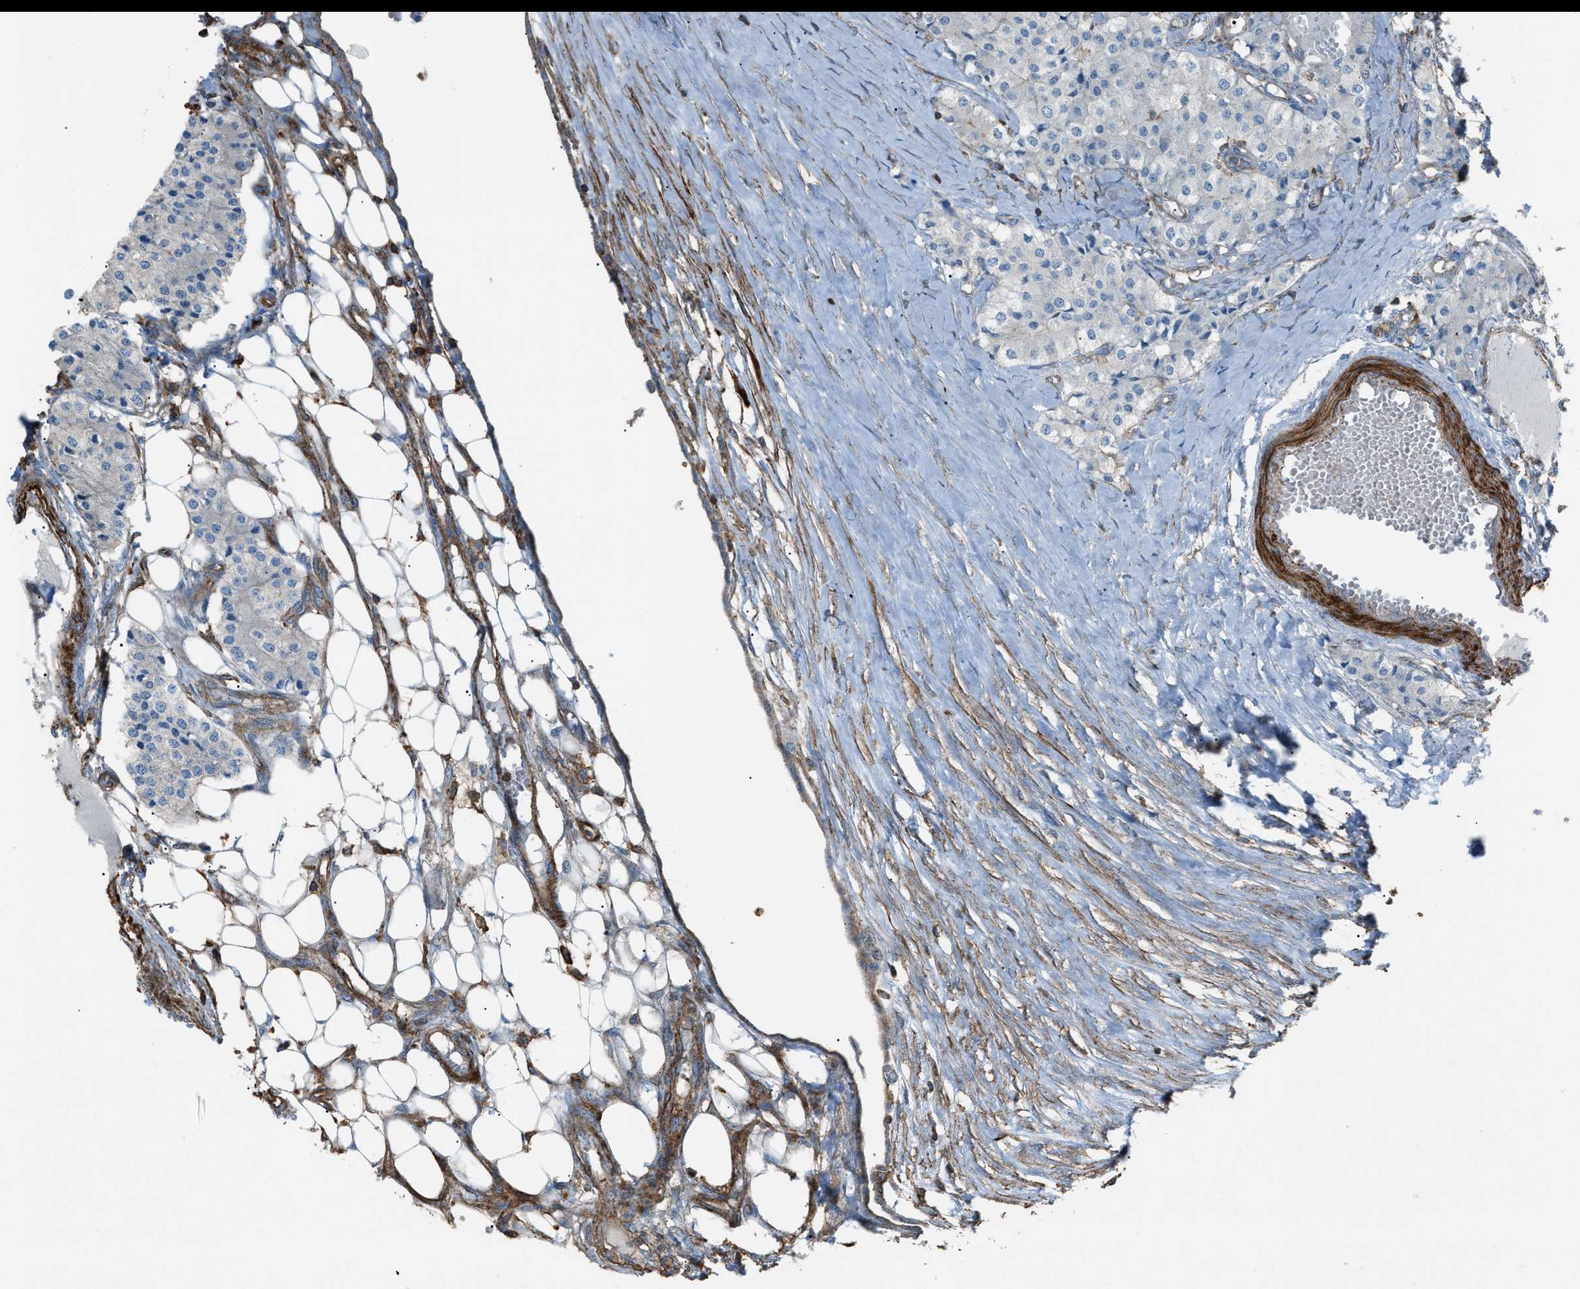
{"staining": {"intensity": "negative", "quantity": "none", "location": "none"}, "tissue": "carcinoid", "cell_type": "Tumor cells", "image_type": "cancer", "snomed": [{"axis": "morphology", "description": "Carcinoid, malignant, NOS"}, {"axis": "topography", "description": "Colon"}], "caption": "IHC micrograph of human carcinoid stained for a protein (brown), which displays no staining in tumor cells. Brightfield microscopy of IHC stained with DAB (brown) and hematoxylin (blue), captured at high magnification.", "gene": "NCK2", "patient": {"sex": "female", "age": 52}}